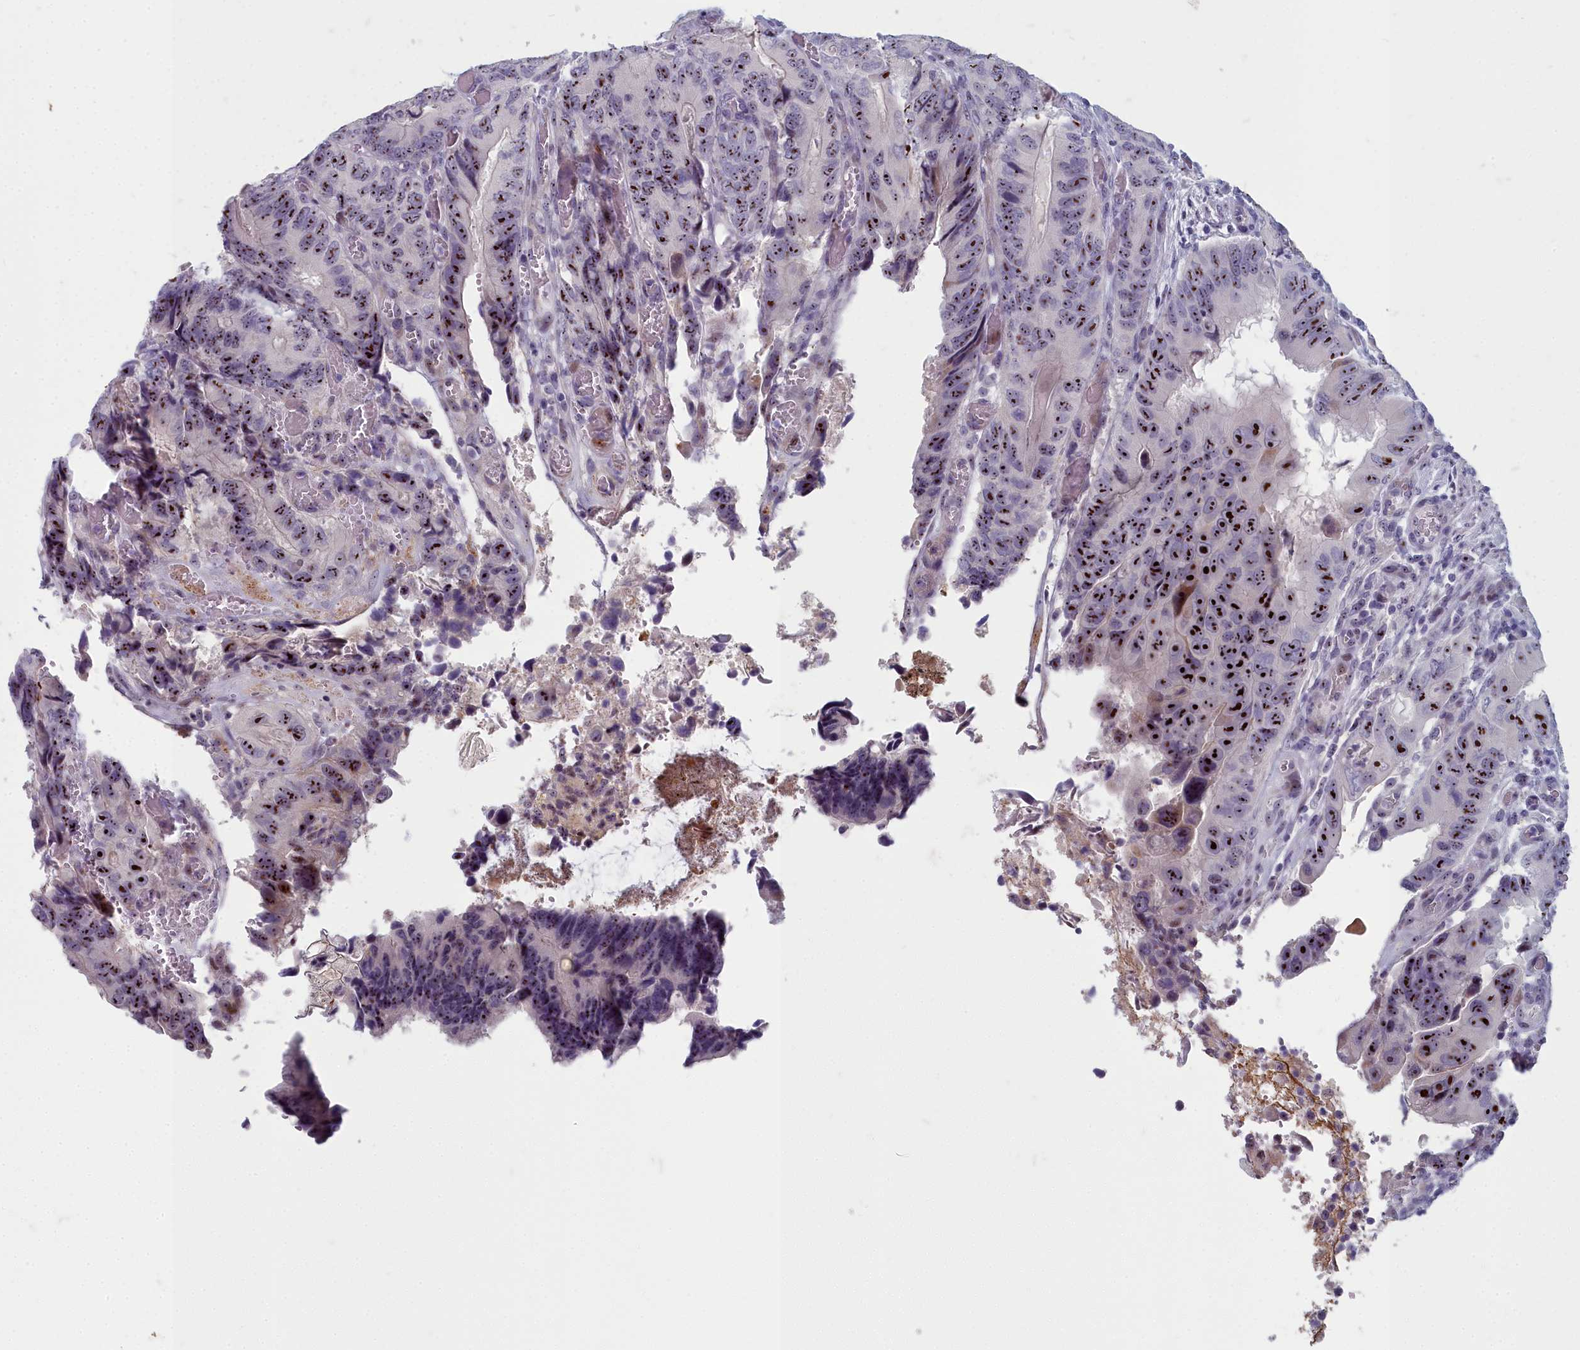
{"staining": {"intensity": "strong", "quantity": ">75%", "location": "nuclear"}, "tissue": "colorectal cancer", "cell_type": "Tumor cells", "image_type": "cancer", "snomed": [{"axis": "morphology", "description": "Adenocarcinoma, NOS"}, {"axis": "topography", "description": "Colon"}], "caption": "About >75% of tumor cells in human colorectal adenocarcinoma exhibit strong nuclear protein expression as visualized by brown immunohistochemical staining.", "gene": "INSYN2A", "patient": {"sex": "male", "age": 84}}